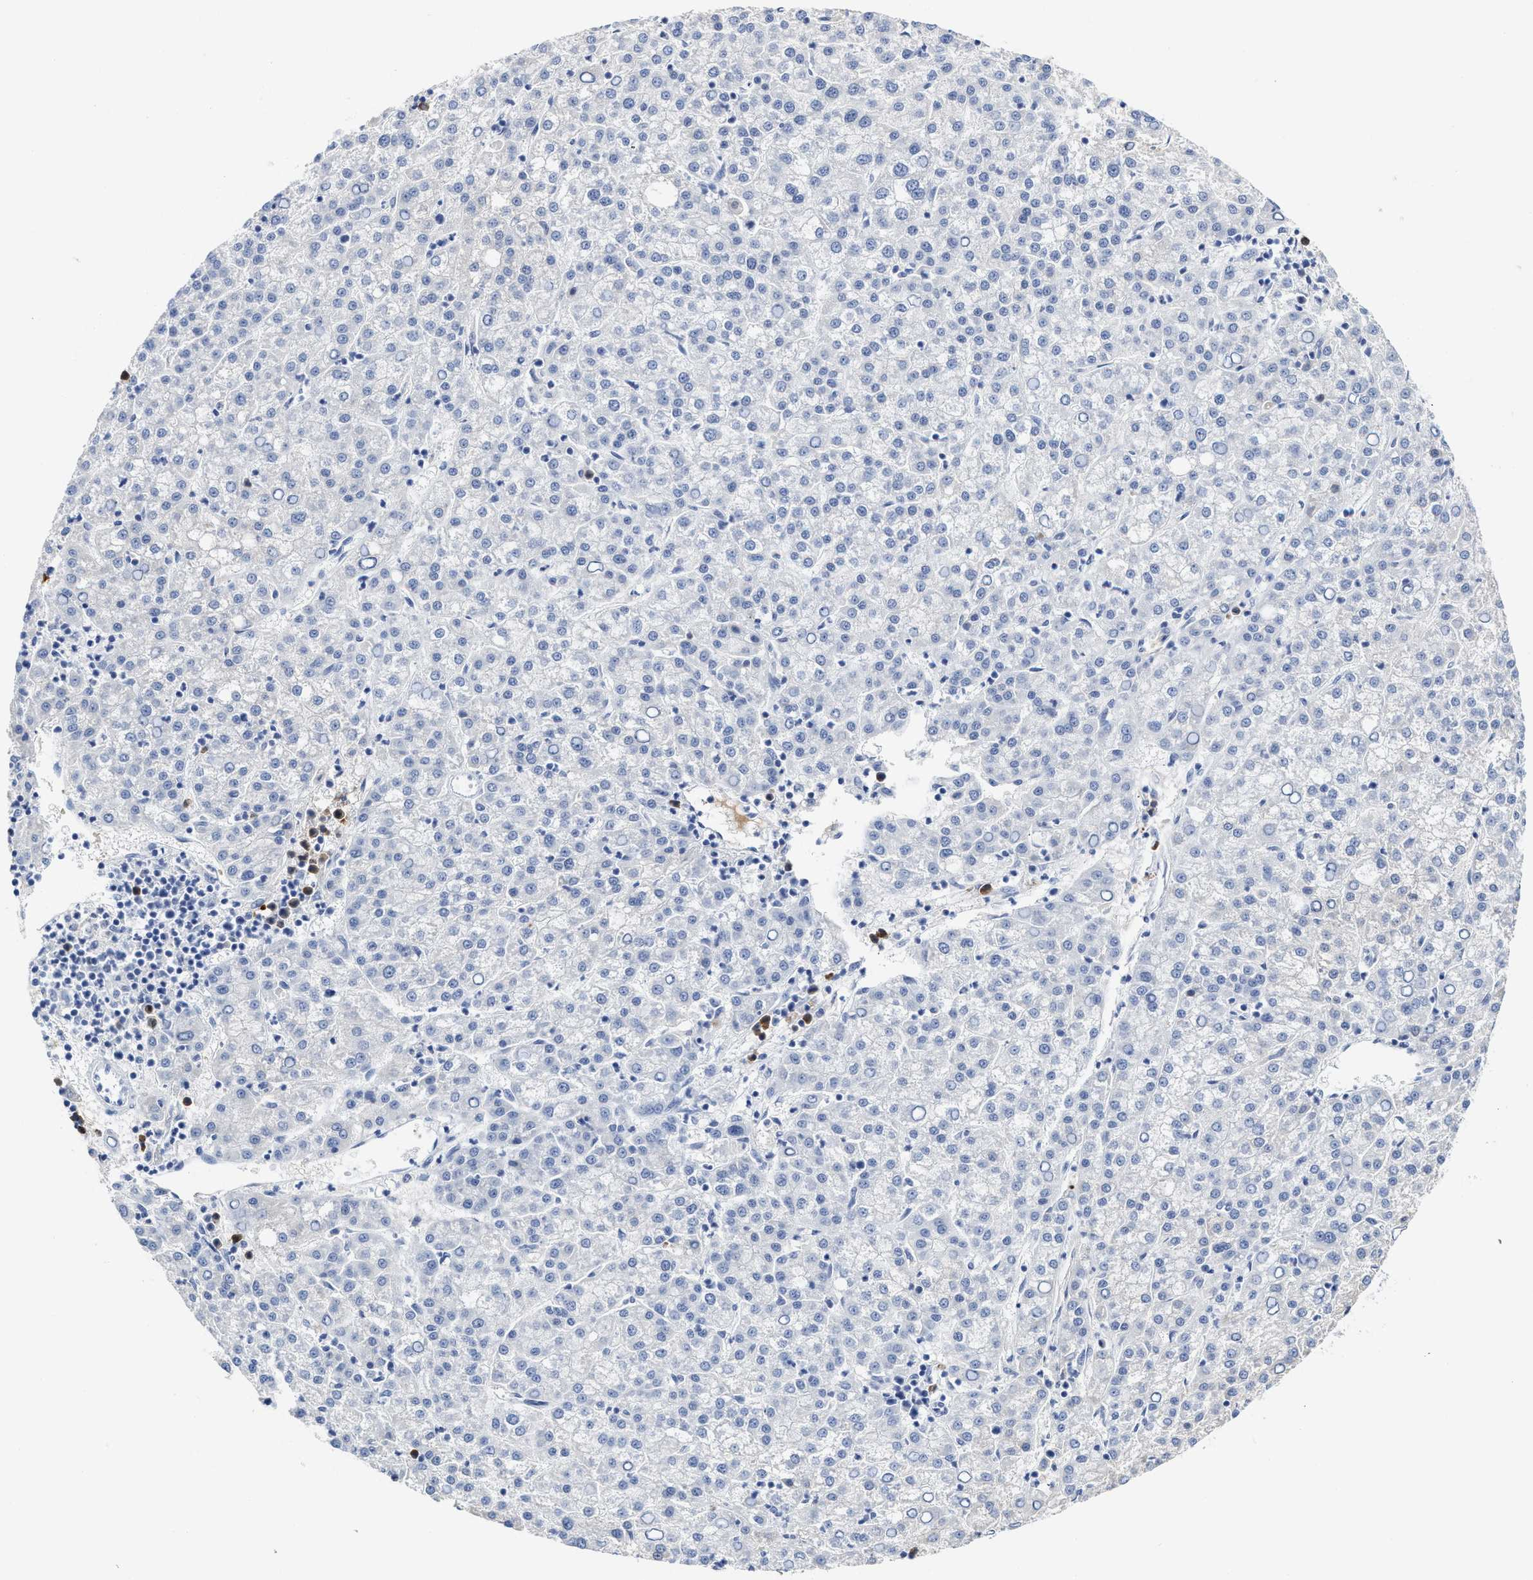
{"staining": {"intensity": "negative", "quantity": "none", "location": "none"}, "tissue": "liver cancer", "cell_type": "Tumor cells", "image_type": "cancer", "snomed": [{"axis": "morphology", "description": "Carcinoma, Hepatocellular, NOS"}, {"axis": "topography", "description": "Liver"}], "caption": "DAB (3,3'-diaminobenzidine) immunohistochemical staining of liver hepatocellular carcinoma exhibits no significant positivity in tumor cells.", "gene": "C2", "patient": {"sex": "female", "age": 58}}